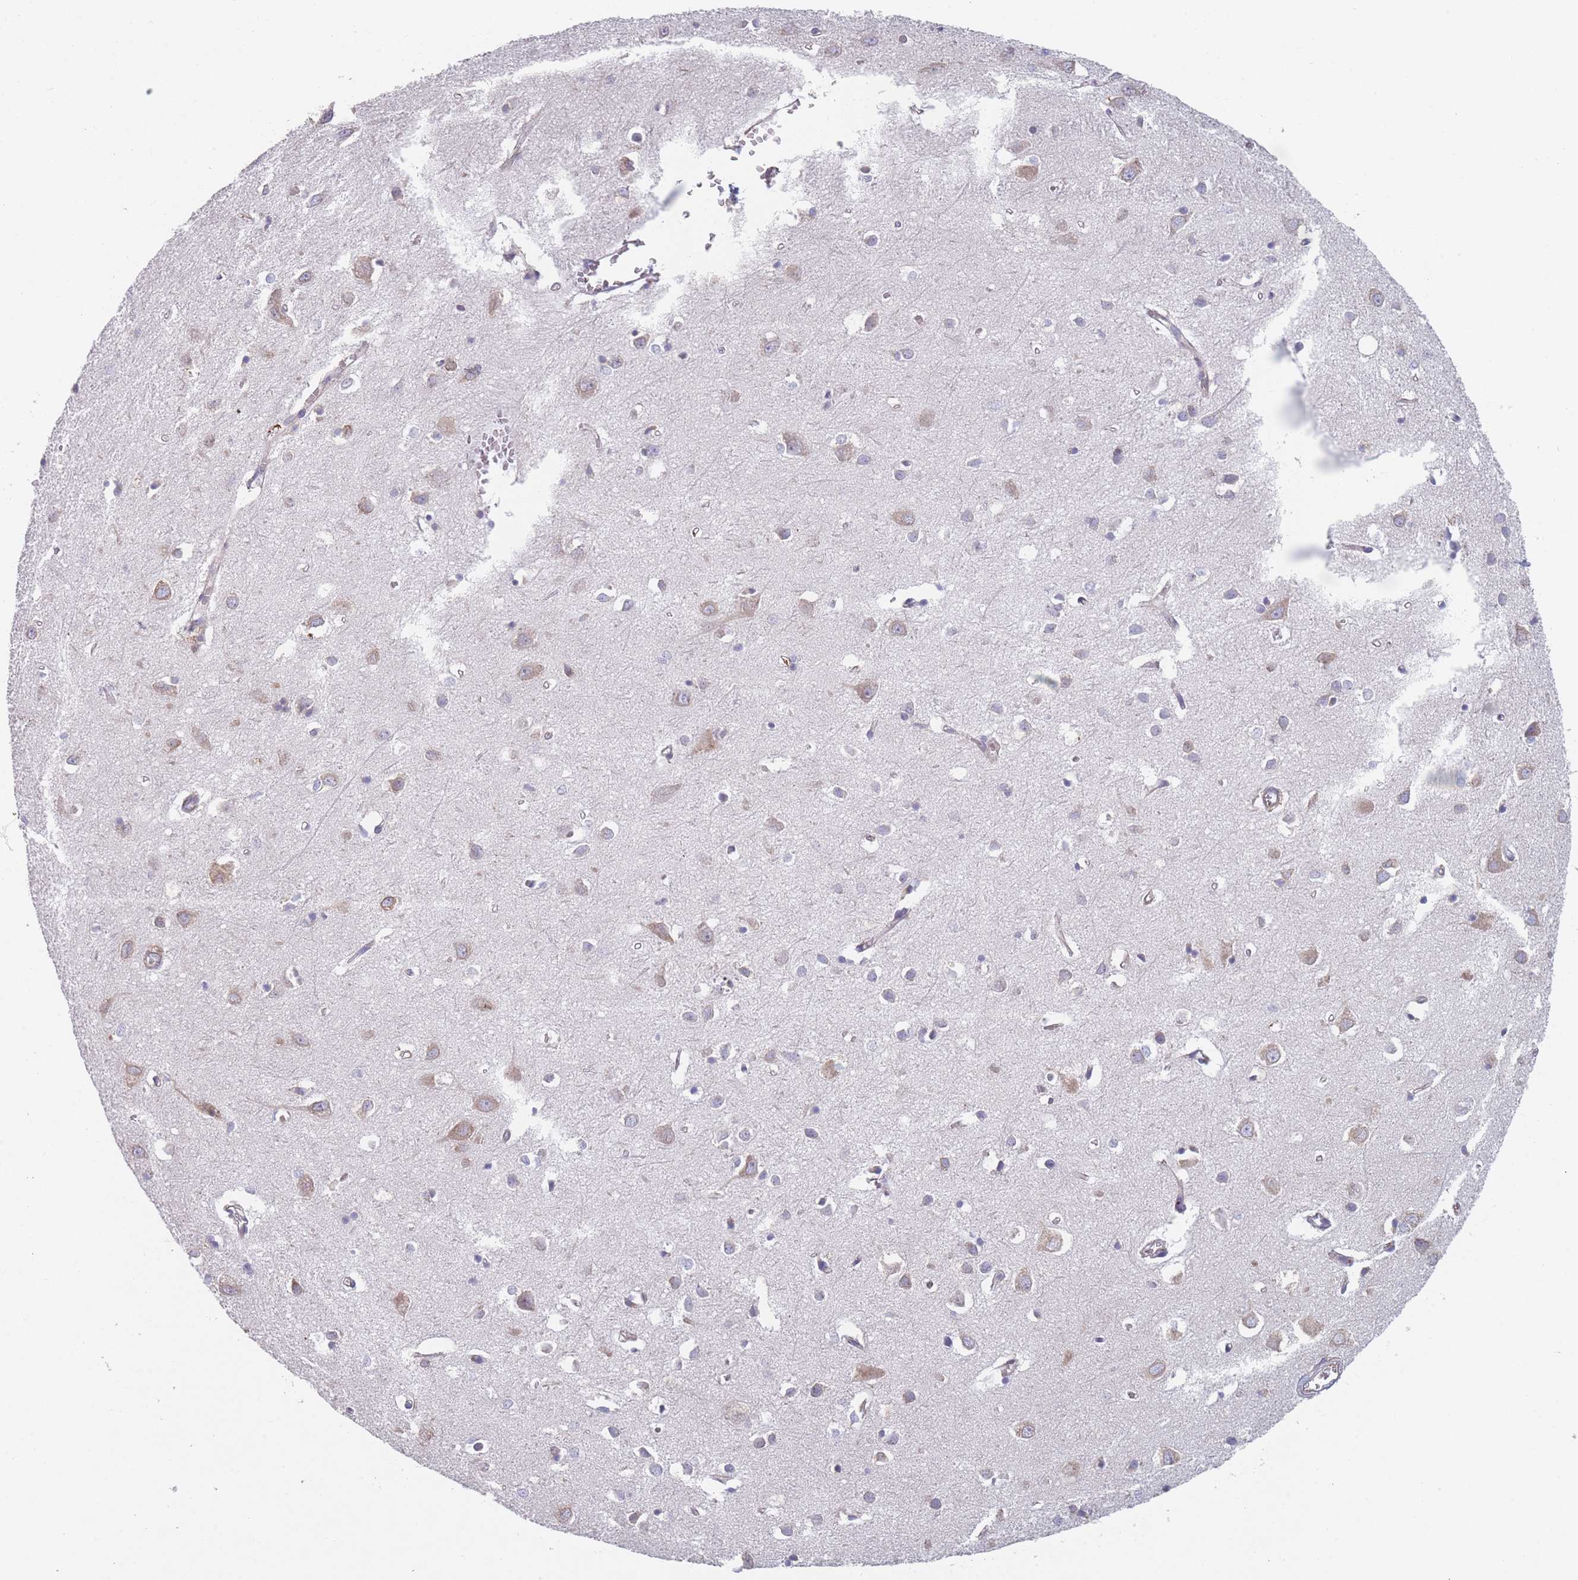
{"staining": {"intensity": "negative", "quantity": "none", "location": "none"}, "tissue": "cerebral cortex", "cell_type": "Endothelial cells", "image_type": "normal", "snomed": [{"axis": "morphology", "description": "Normal tissue, NOS"}, {"axis": "topography", "description": "Cerebral cortex"}], "caption": "This is an immunohistochemistry micrograph of benign cerebral cortex. There is no staining in endothelial cells.", "gene": "OR7C2", "patient": {"sex": "female", "age": 64}}